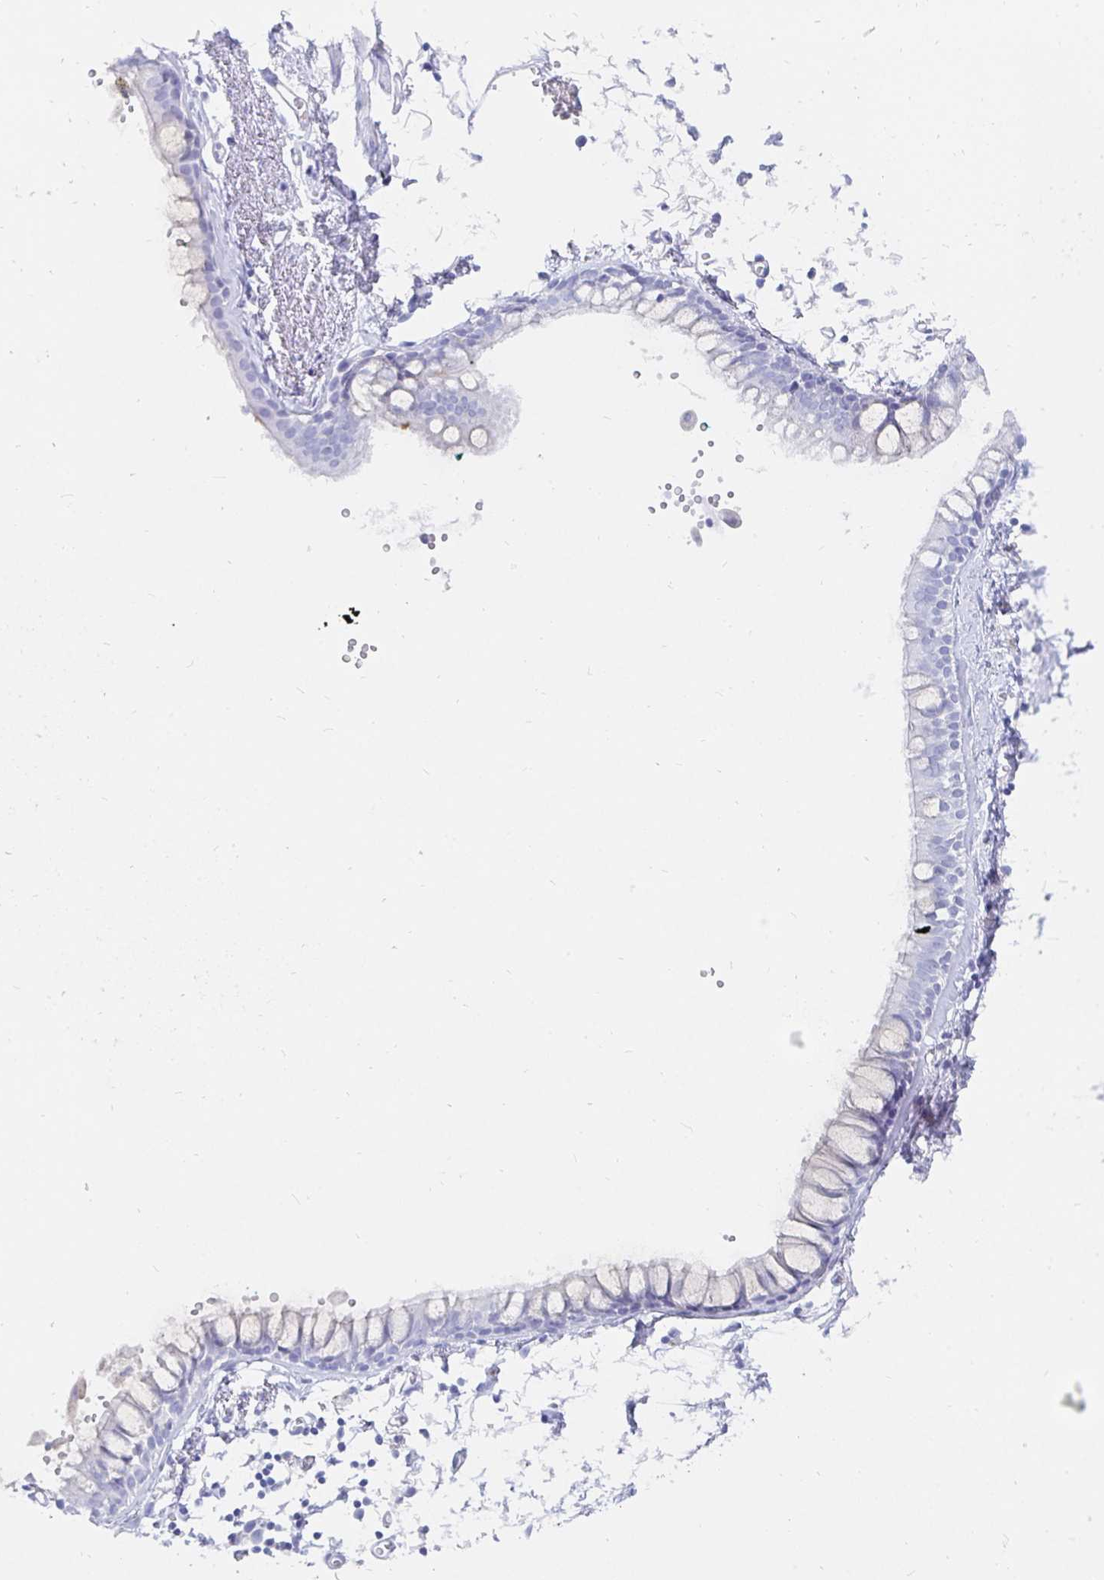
{"staining": {"intensity": "negative", "quantity": "none", "location": "none"}, "tissue": "bronchus", "cell_type": "Respiratory epithelial cells", "image_type": "normal", "snomed": [{"axis": "morphology", "description": "Normal tissue, NOS"}, {"axis": "topography", "description": "Cartilage tissue"}, {"axis": "topography", "description": "Bronchus"}], "caption": "IHC of normal bronchus reveals no positivity in respiratory epithelial cells. (DAB immunohistochemistry (IHC) visualized using brightfield microscopy, high magnification).", "gene": "INSL5", "patient": {"sex": "female", "age": 59}}